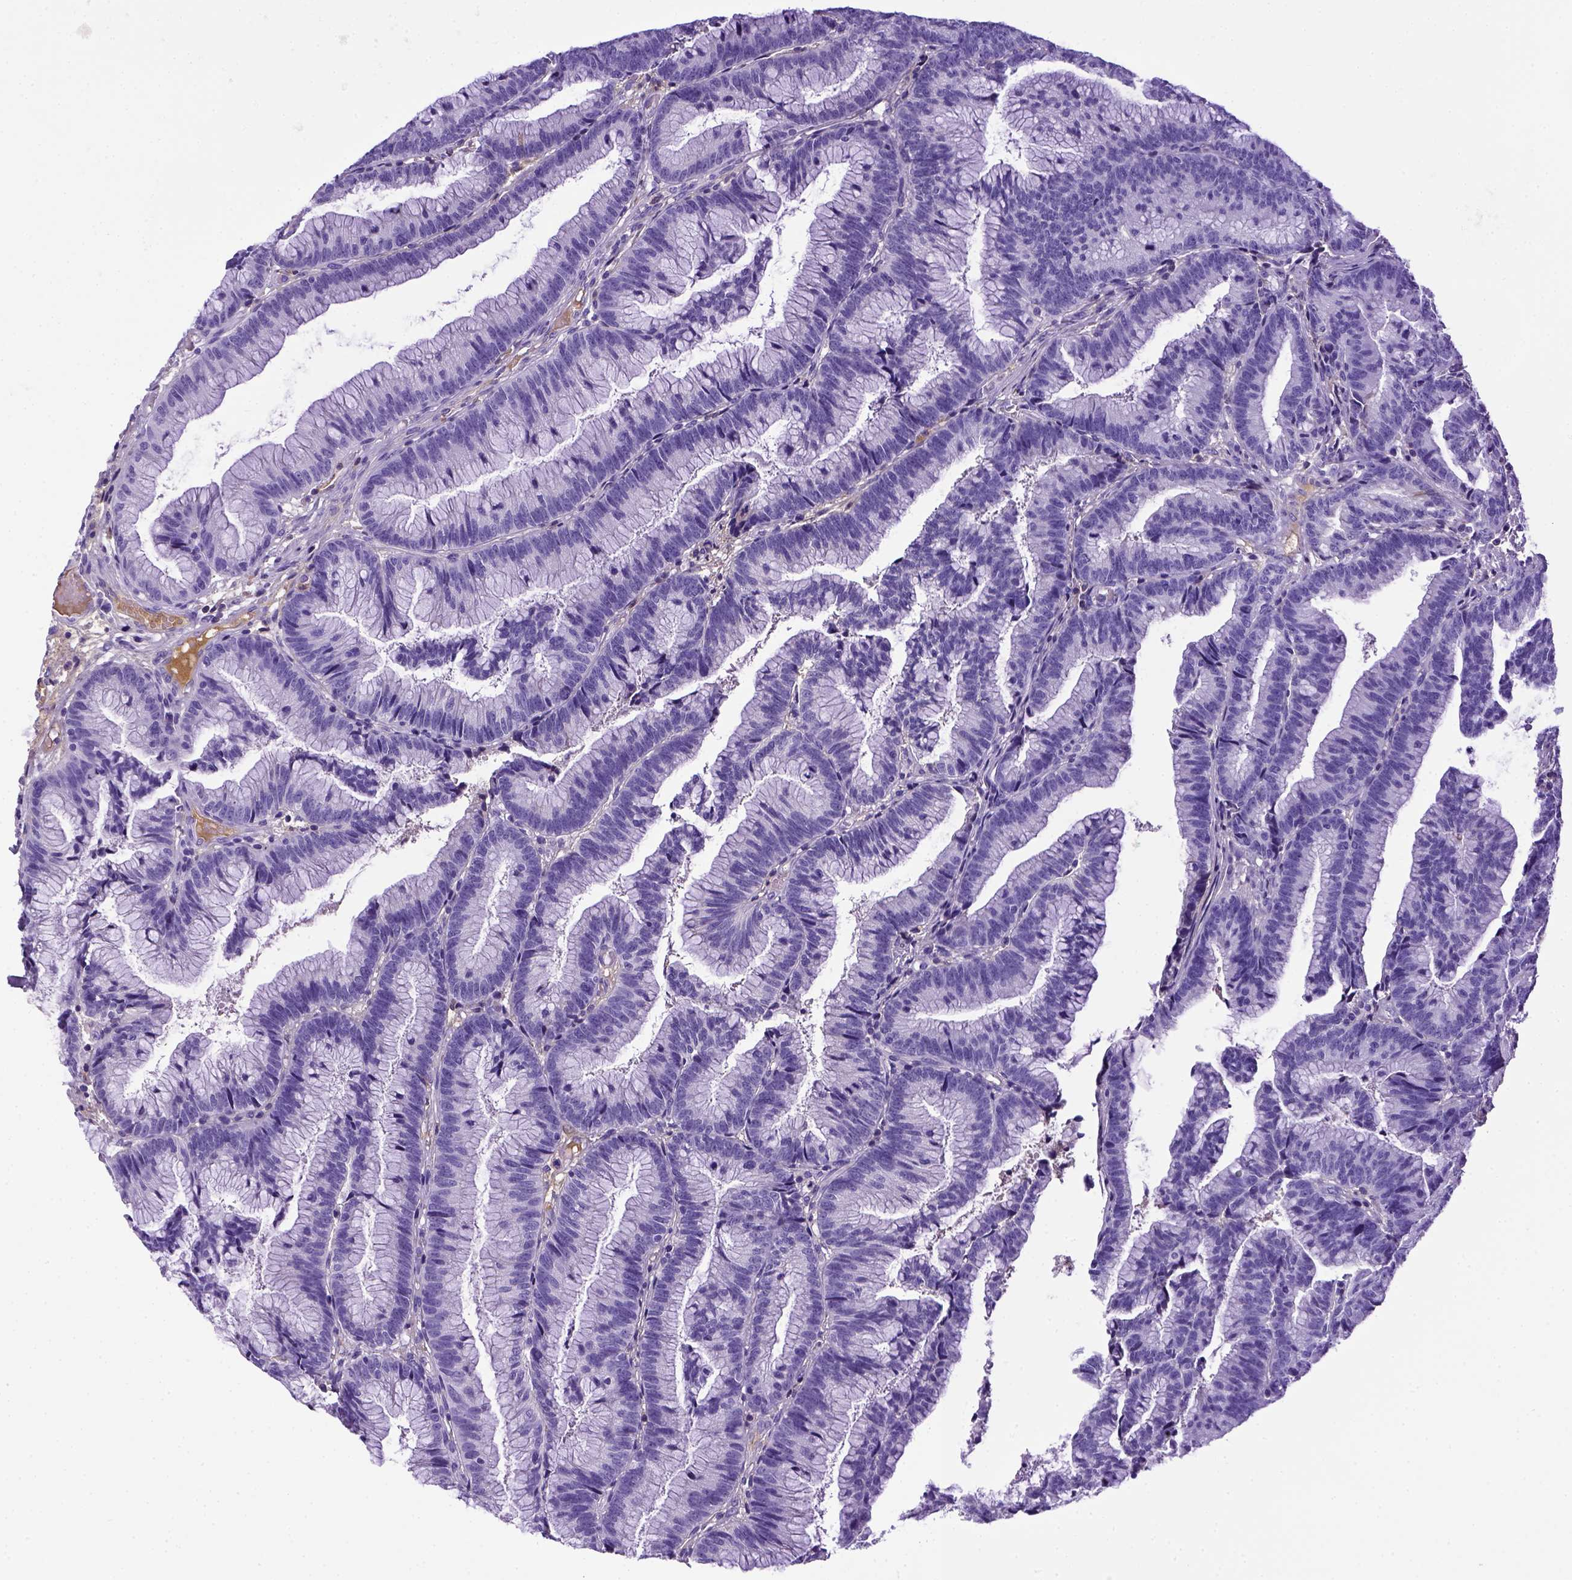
{"staining": {"intensity": "negative", "quantity": "none", "location": "none"}, "tissue": "colorectal cancer", "cell_type": "Tumor cells", "image_type": "cancer", "snomed": [{"axis": "morphology", "description": "Adenocarcinoma, NOS"}, {"axis": "topography", "description": "Colon"}], "caption": "The histopathology image demonstrates no significant staining in tumor cells of colorectal cancer (adenocarcinoma).", "gene": "ITIH4", "patient": {"sex": "female", "age": 78}}